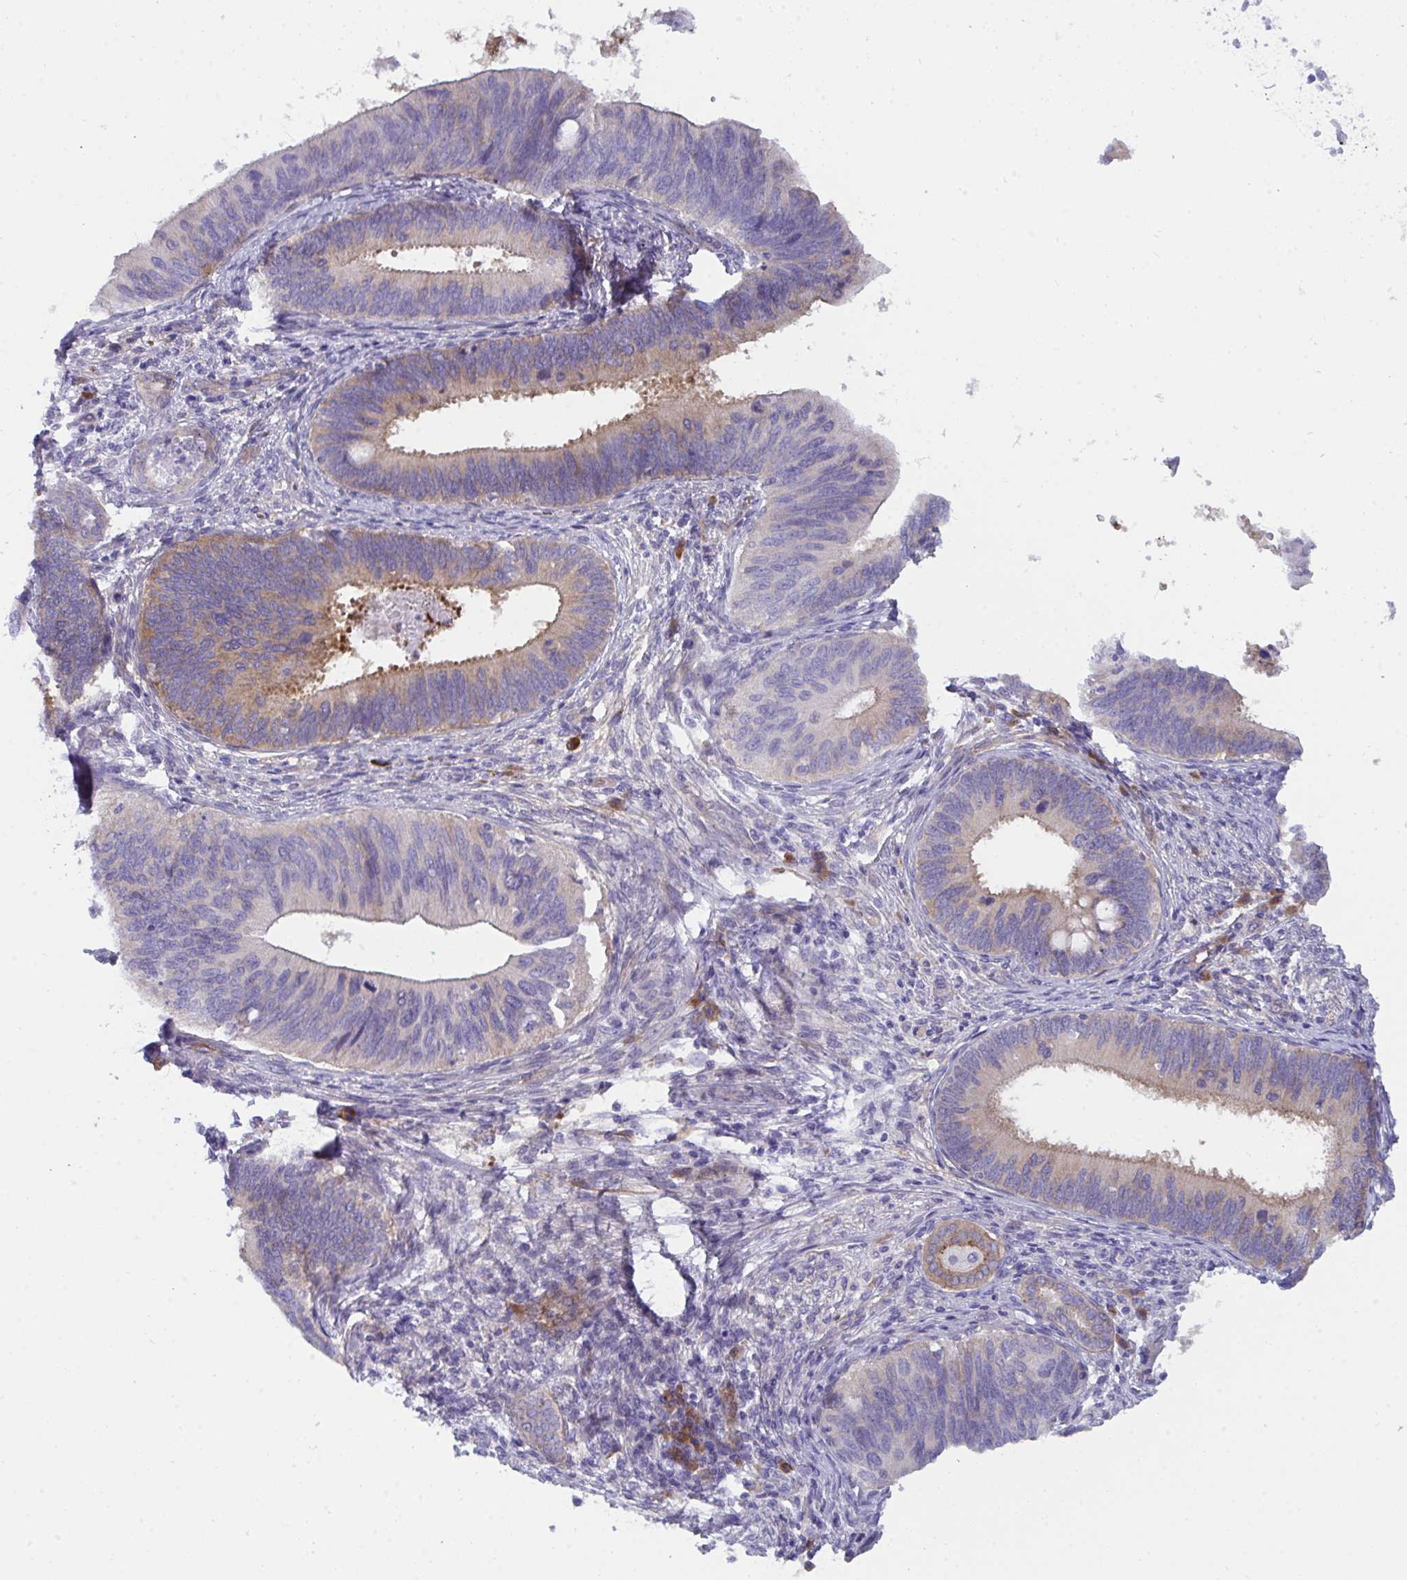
{"staining": {"intensity": "weak", "quantity": "25%-75%", "location": "cytoplasmic/membranous"}, "tissue": "cervical cancer", "cell_type": "Tumor cells", "image_type": "cancer", "snomed": [{"axis": "morphology", "description": "Adenocarcinoma, NOS"}, {"axis": "topography", "description": "Cervix"}], "caption": "A low amount of weak cytoplasmic/membranous positivity is present in approximately 25%-75% of tumor cells in cervical cancer tissue.", "gene": "GAB1", "patient": {"sex": "female", "age": 42}}